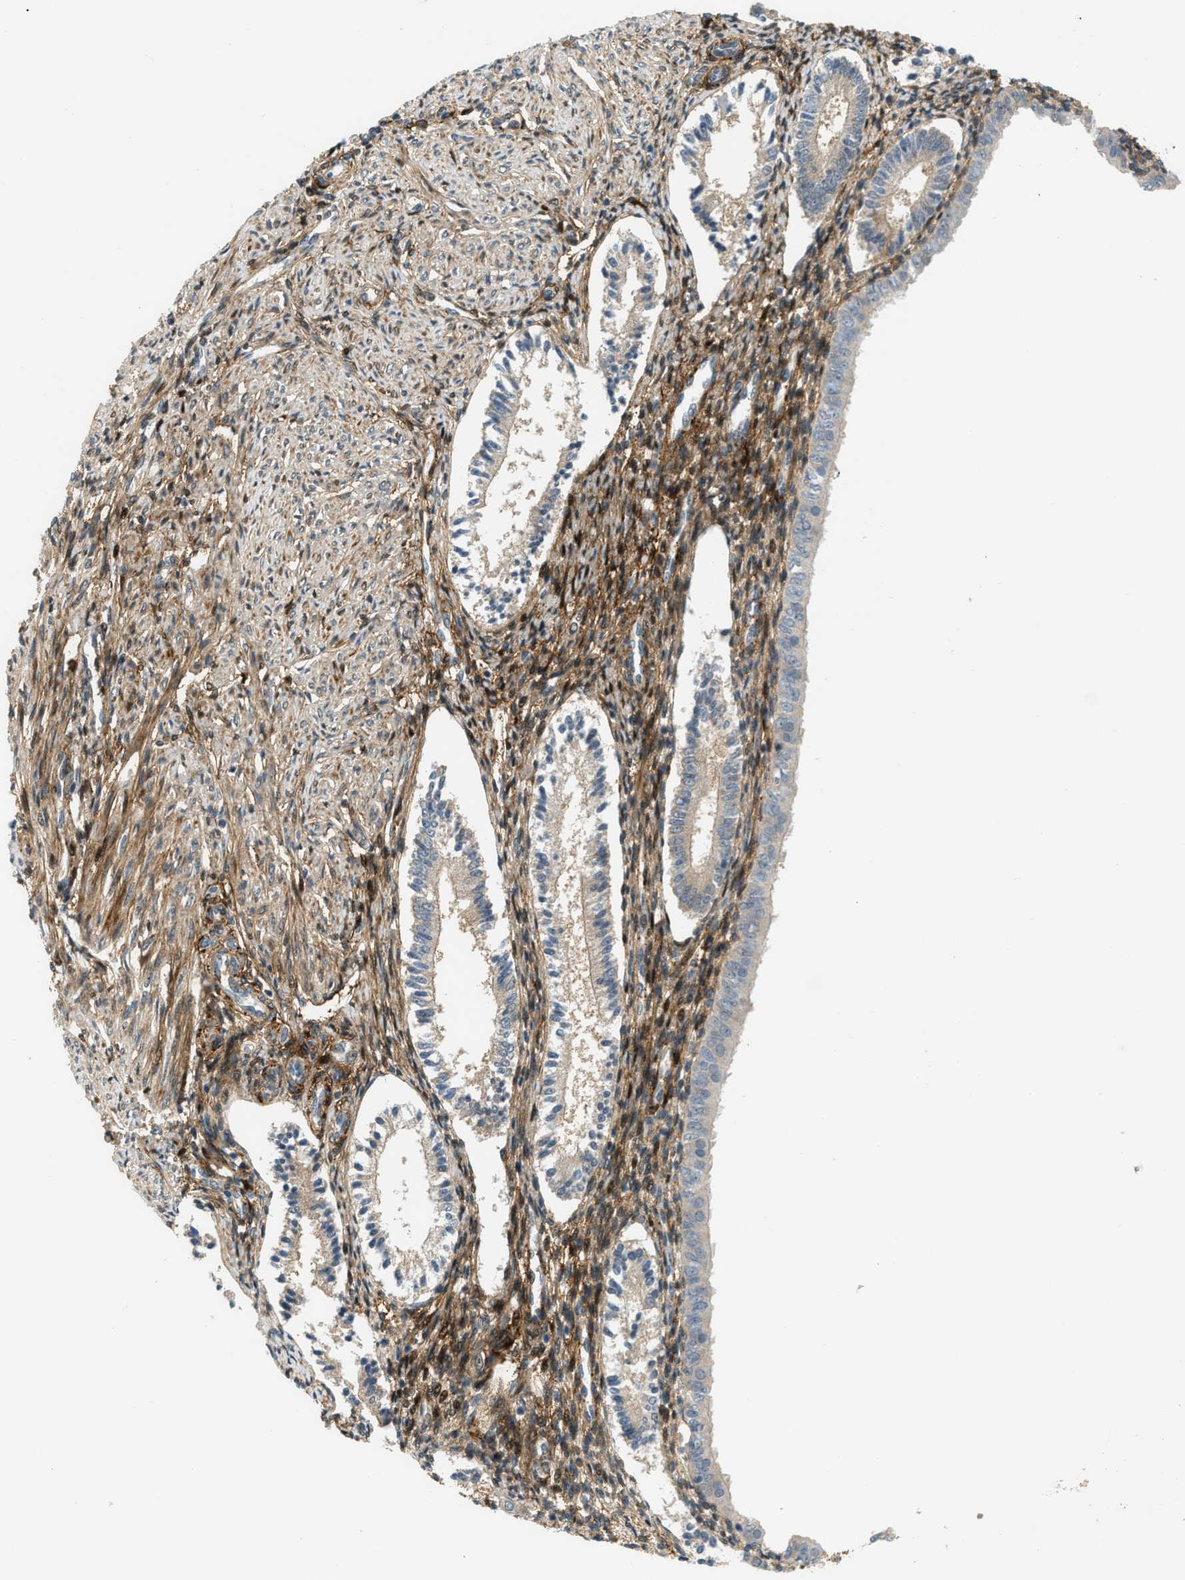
{"staining": {"intensity": "moderate", "quantity": ">75%", "location": "cytoplasmic/membranous"}, "tissue": "endometrium", "cell_type": "Cells in endometrial stroma", "image_type": "normal", "snomed": [{"axis": "morphology", "description": "Normal tissue, NOS"}, {"axis": "topography", "description": "Endometrium"}], "caption": "Immunohistochemistry (IHC) (DAB) staining of normal human endometrium demonstrates moderate cytoplasmic/membranous protein expression in approximately >75% of cells in endometrial stroma. The protein of interest is stained brown, and the nuclei are stained in blue (DAB (3,3'-diaminobenzidine) IHC with brightfield microscopy, high magnification).", "gene": "EDNRA", "patient": {"sex": "female", "age": 42}}